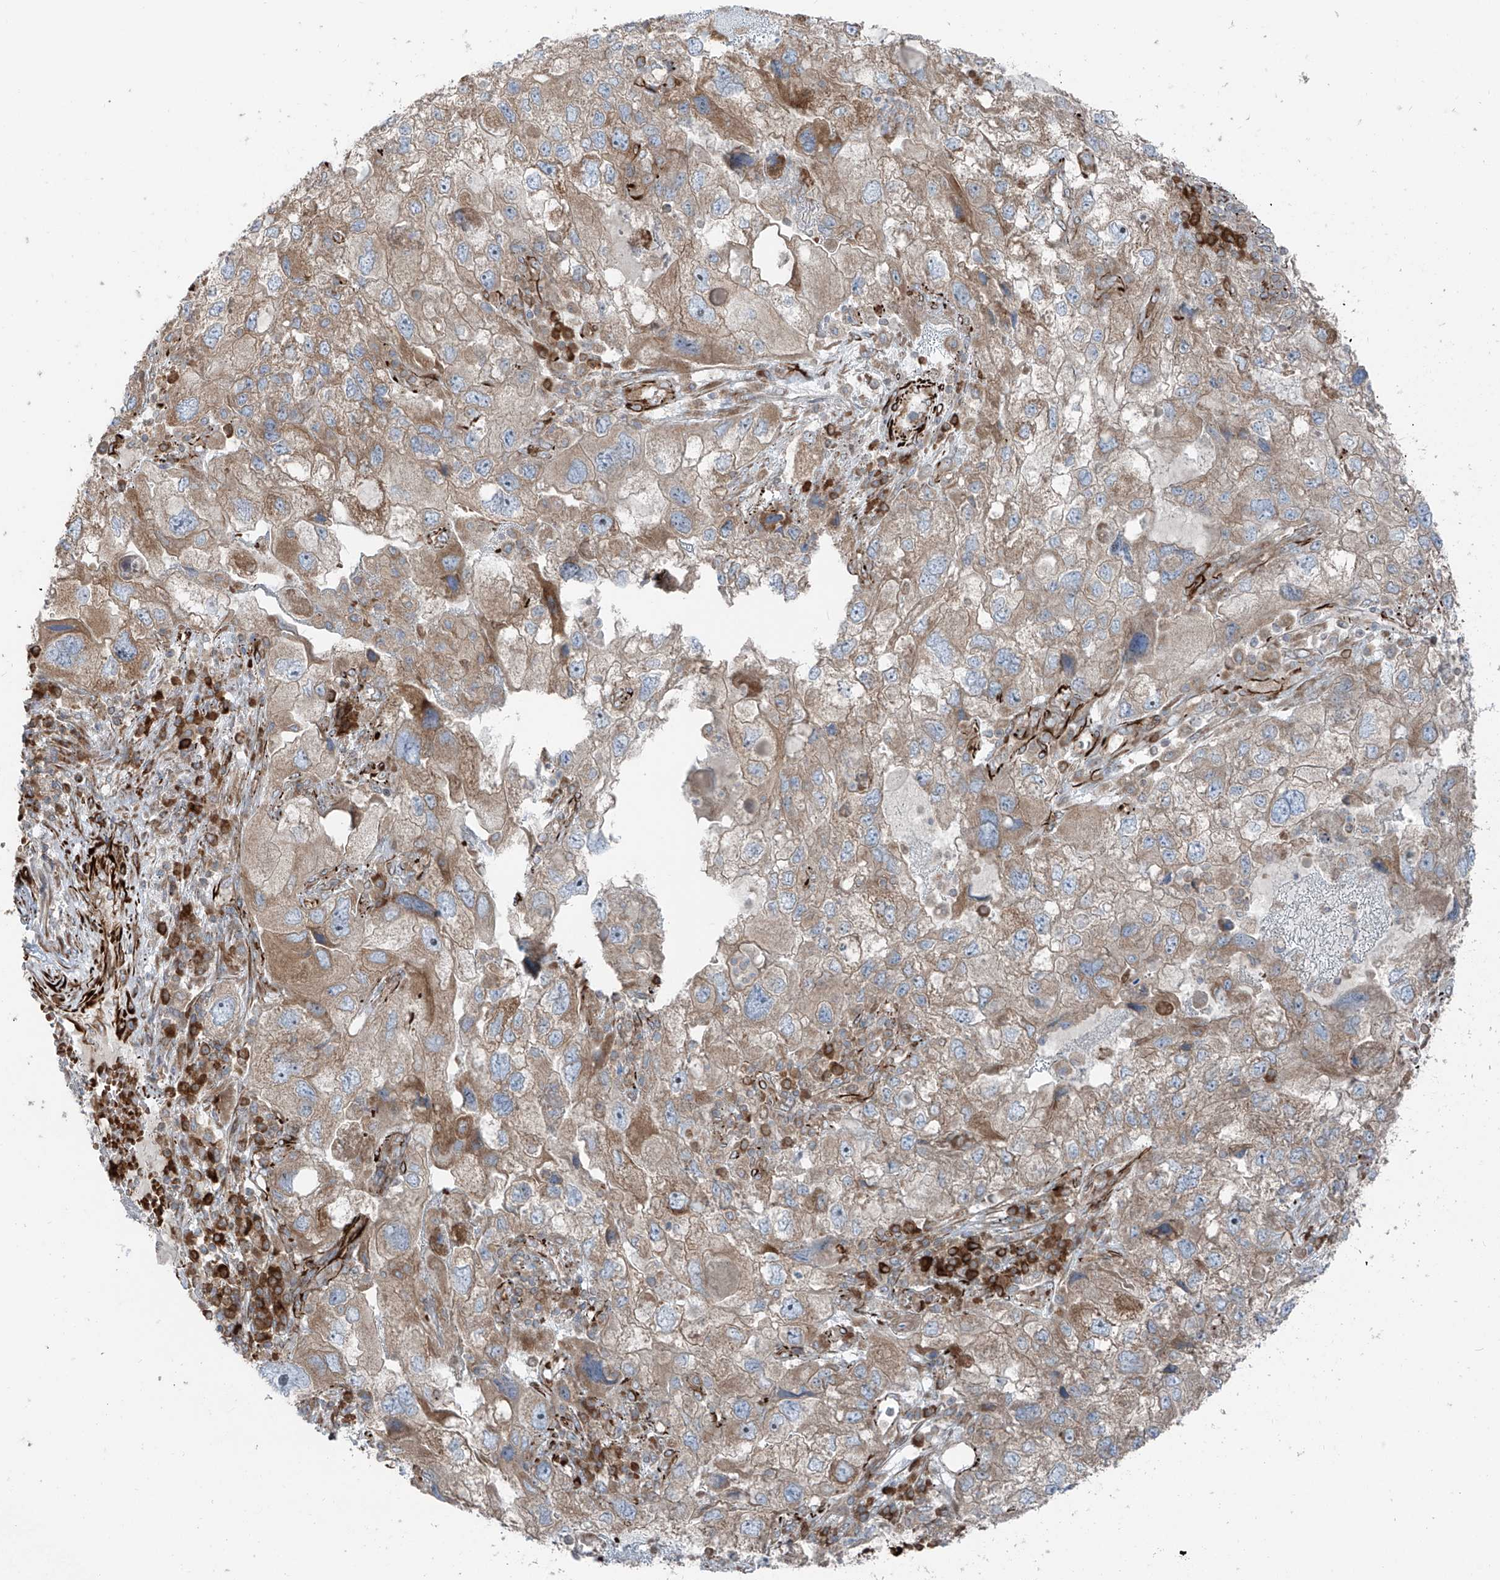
{"staining": {"intensity": "moderate", "quantity": ">75%", "location": "cytoplasmic/membranous"}, "tissue": "endometrial cancer", "cell_type": "Tumor cells", "image_type": "cancer", "snomed": [{"axis": "morphology", "description": "Adenocarcinoma, NOS"}, {"axis": "topography", "description": "Endometrium"}], "caption": "Immunohistochemical staining of endometrial cancer (adenocarcinoma) demonstrates moderate cytoplasmic/membranous protein expression in about >75% of tumor cells.", "gene": "ERLEC1", "patient": {"sex": "female", "age": 49}}